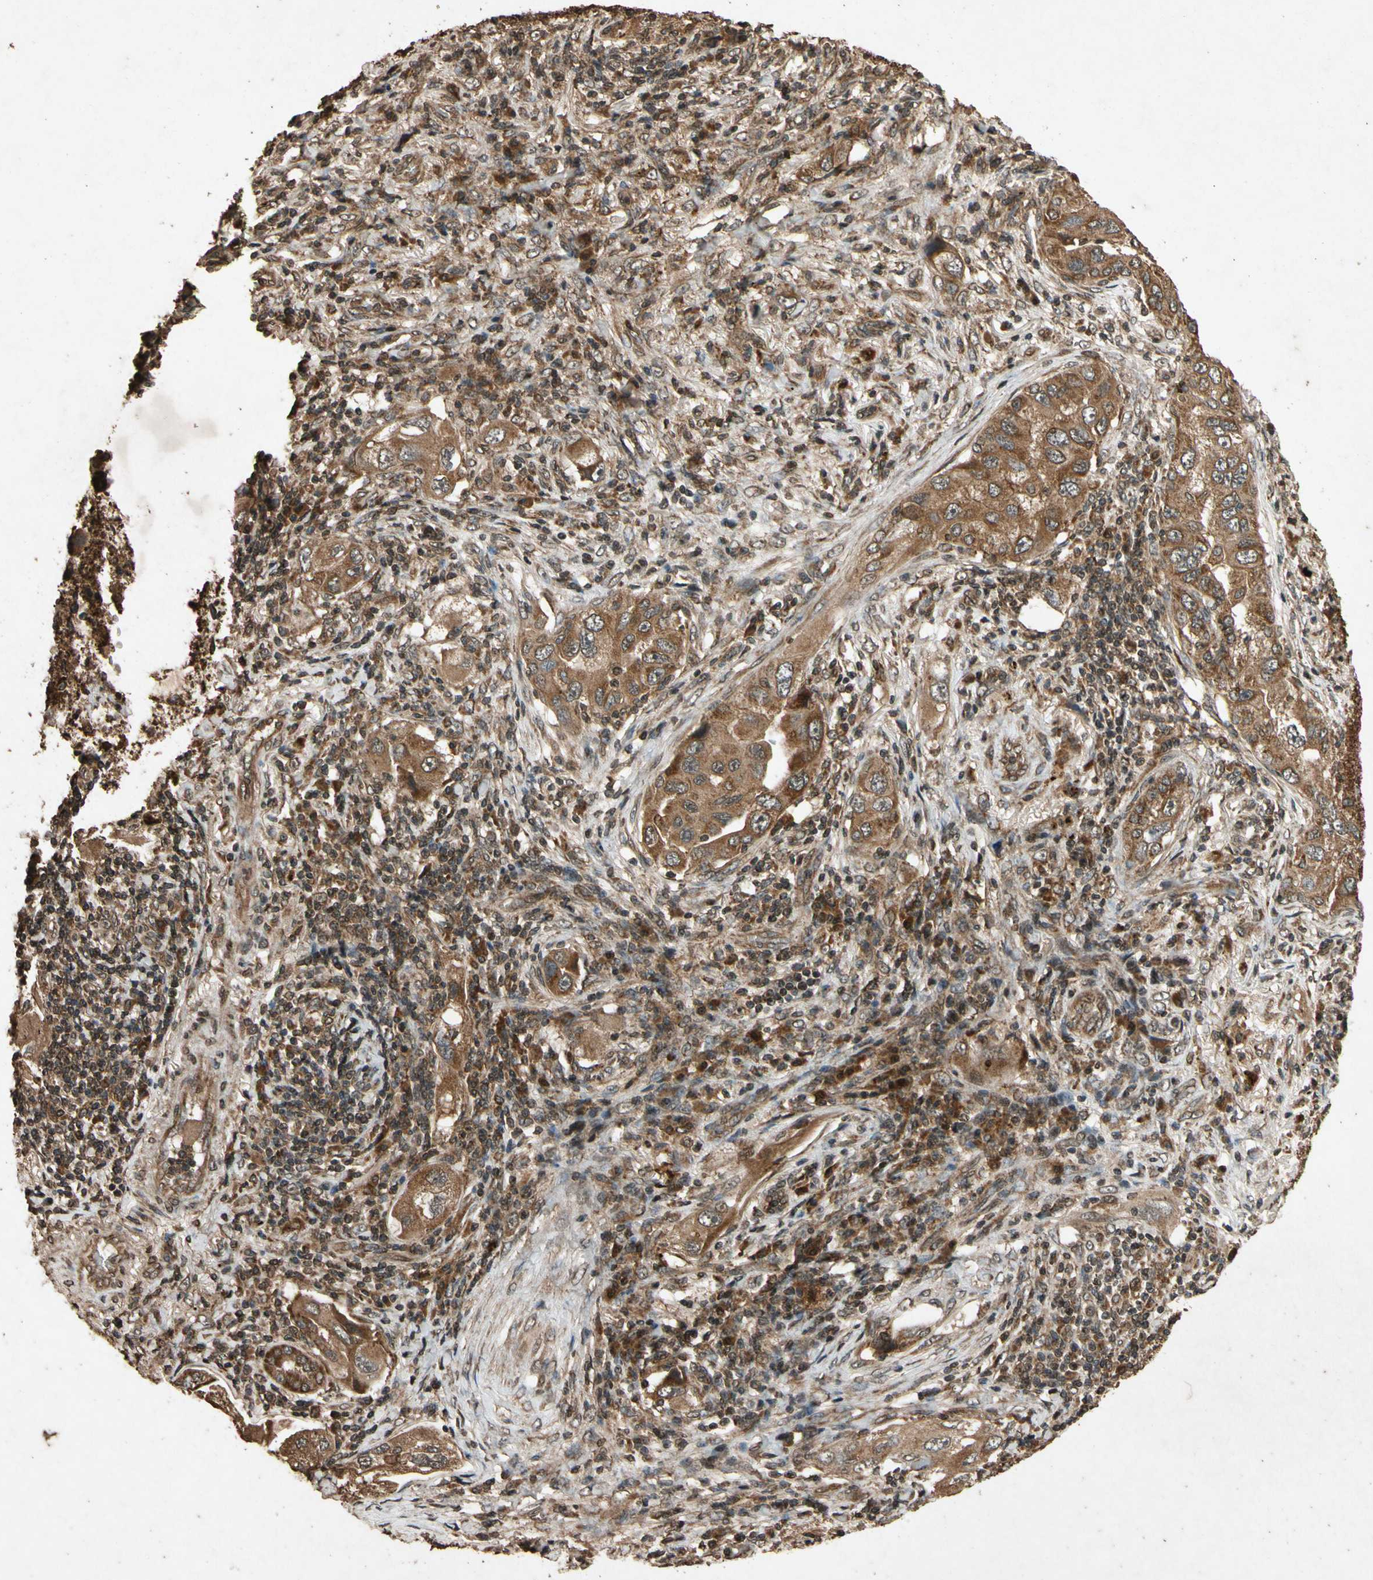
{"staining": {"intensity": "strong", "quantity": ">75%", "location": "cytoplasmic/membranous"}, "tissue": "lung cancer", "cell_type": "Tumor cells", "image_type": "cancer", "snomed": [{"axis": "morphology", "description": "Adenocarcinoma, NOS"}, {"axis": "topography", "description": "Lung"}], "caption": "Immunohistochemistry (IHC) photomicrograph of neoplastic tissue: lung cancer (adenocarcinoma) stained using immunohistochemistry (IHC) displays high levels of strong protein expression localized specifically in the cytoplasmic/membranous of tumor cells, appearing as a cytoplasmic/membranous brown color.", "gene": "TXN2", "patient": {"sex": "female", "age": 65}}